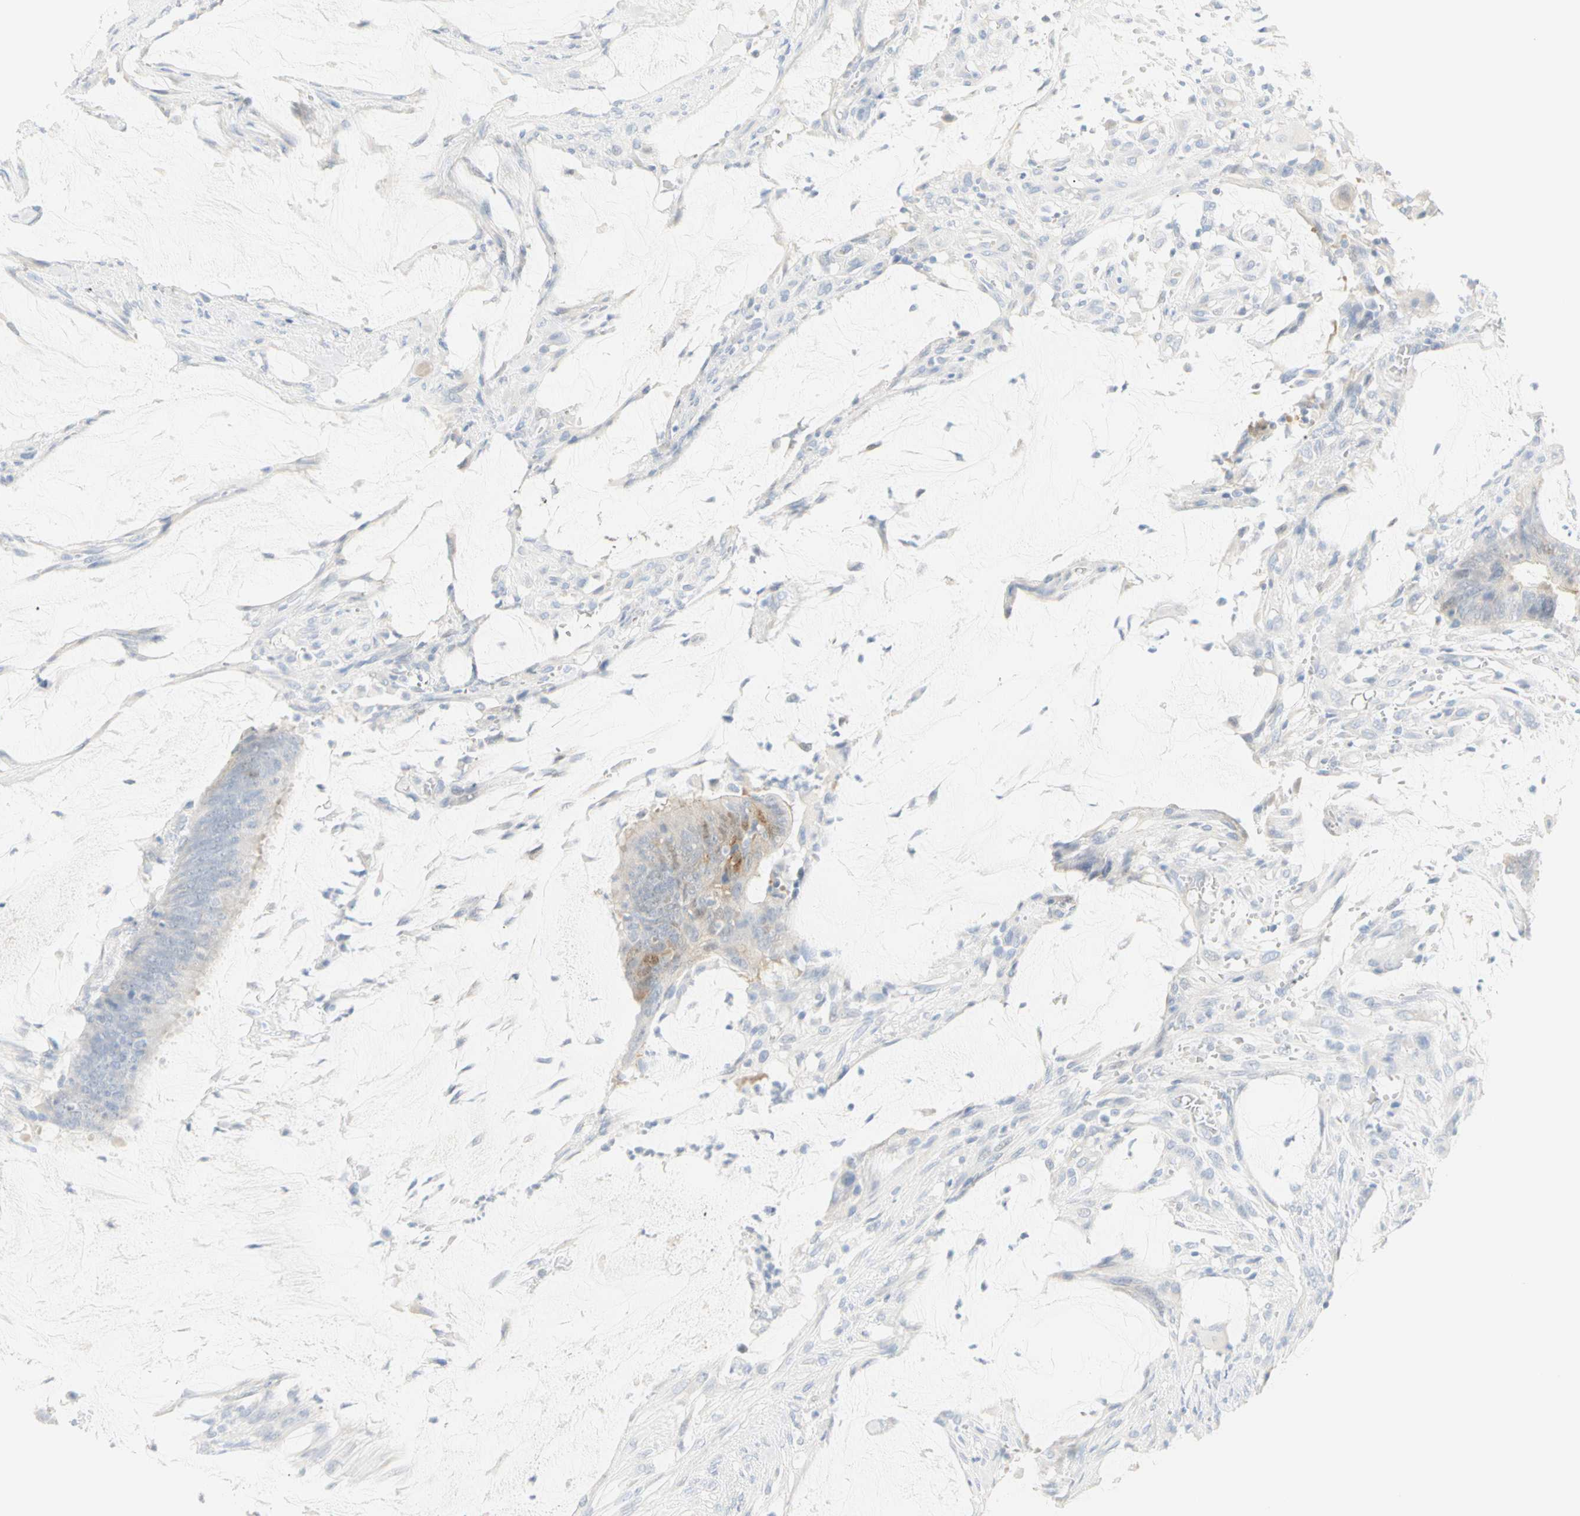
{"staining": {"intensity": "moderate", "quantity": "<25%", "location": "cytoplasmic/membranous"}, "tissue": "colorectal cancer", "cell_type": "Tumor cells", "image_type": "cancer", "snomed": [{"axis": "morphology", "description": "Adenocarcinoma, NOS"}, {"axis": "topography", "description": "Rectum"}], "caption": "Adenocarcinoma (colorectal) stained with a brown dye shows moderate cytoplasmic/membranous positive staining in about <25% of tumor cells.", "gene": "SELENBP1", "patient": {"sex": "female", "age": 66}}